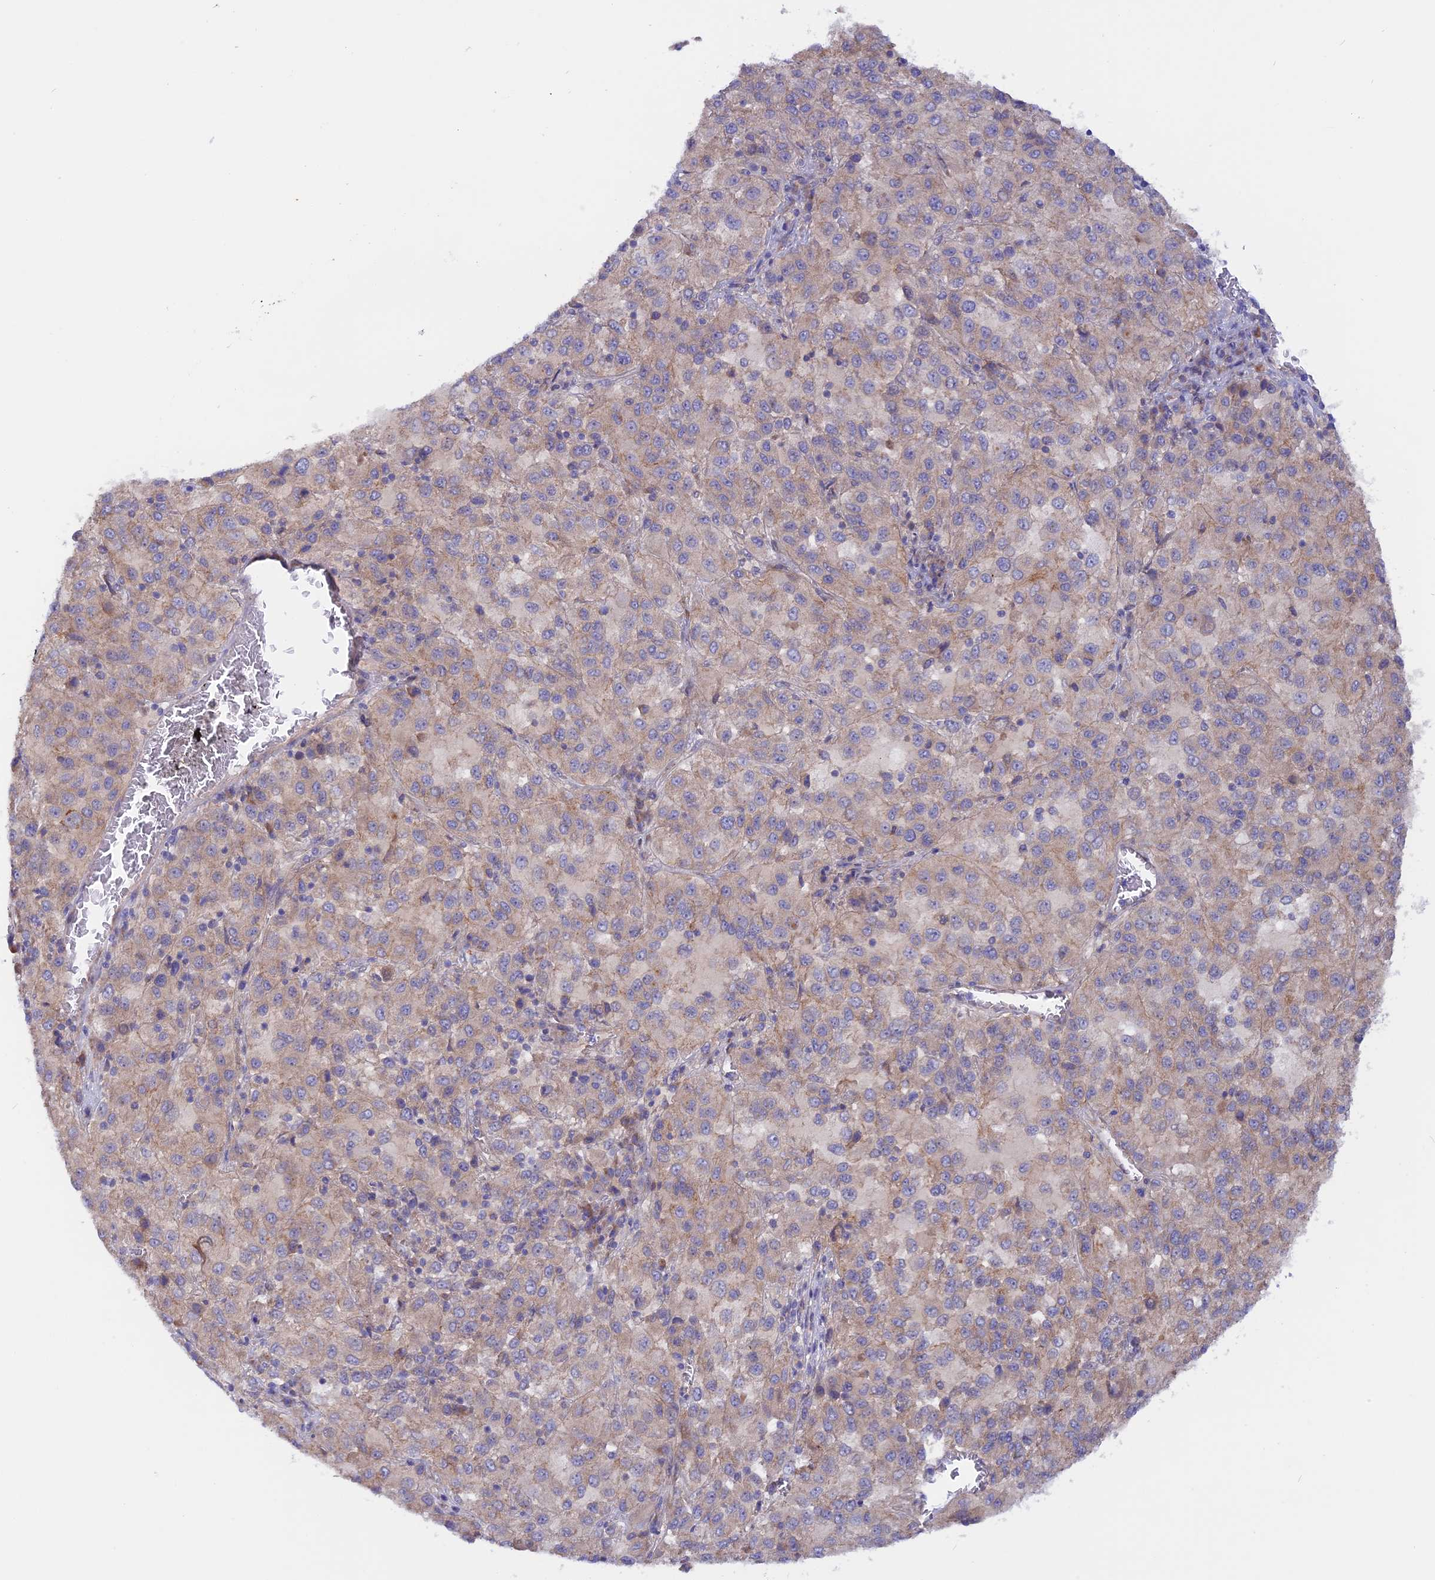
{"staining": {"intensity": "weak", "quantity": "25%-75%", "location": "cytoplasmic/membranous"}, "tissue": "melanoma", "cell_type": "Tumor cells", "image_type": "cancer", "snomed": [{"axis": "morphology", "description": "Malignant melanoma, Metastatic site"}, {"axis": "topography", "description": "Lung"}], "caption": "Human malignant melanoma (metastatic site) stained with a protein marker displays weak staining in tumor cells.", "gene": "HYCC1", "patient": {"sex": "male", "age": 64}}